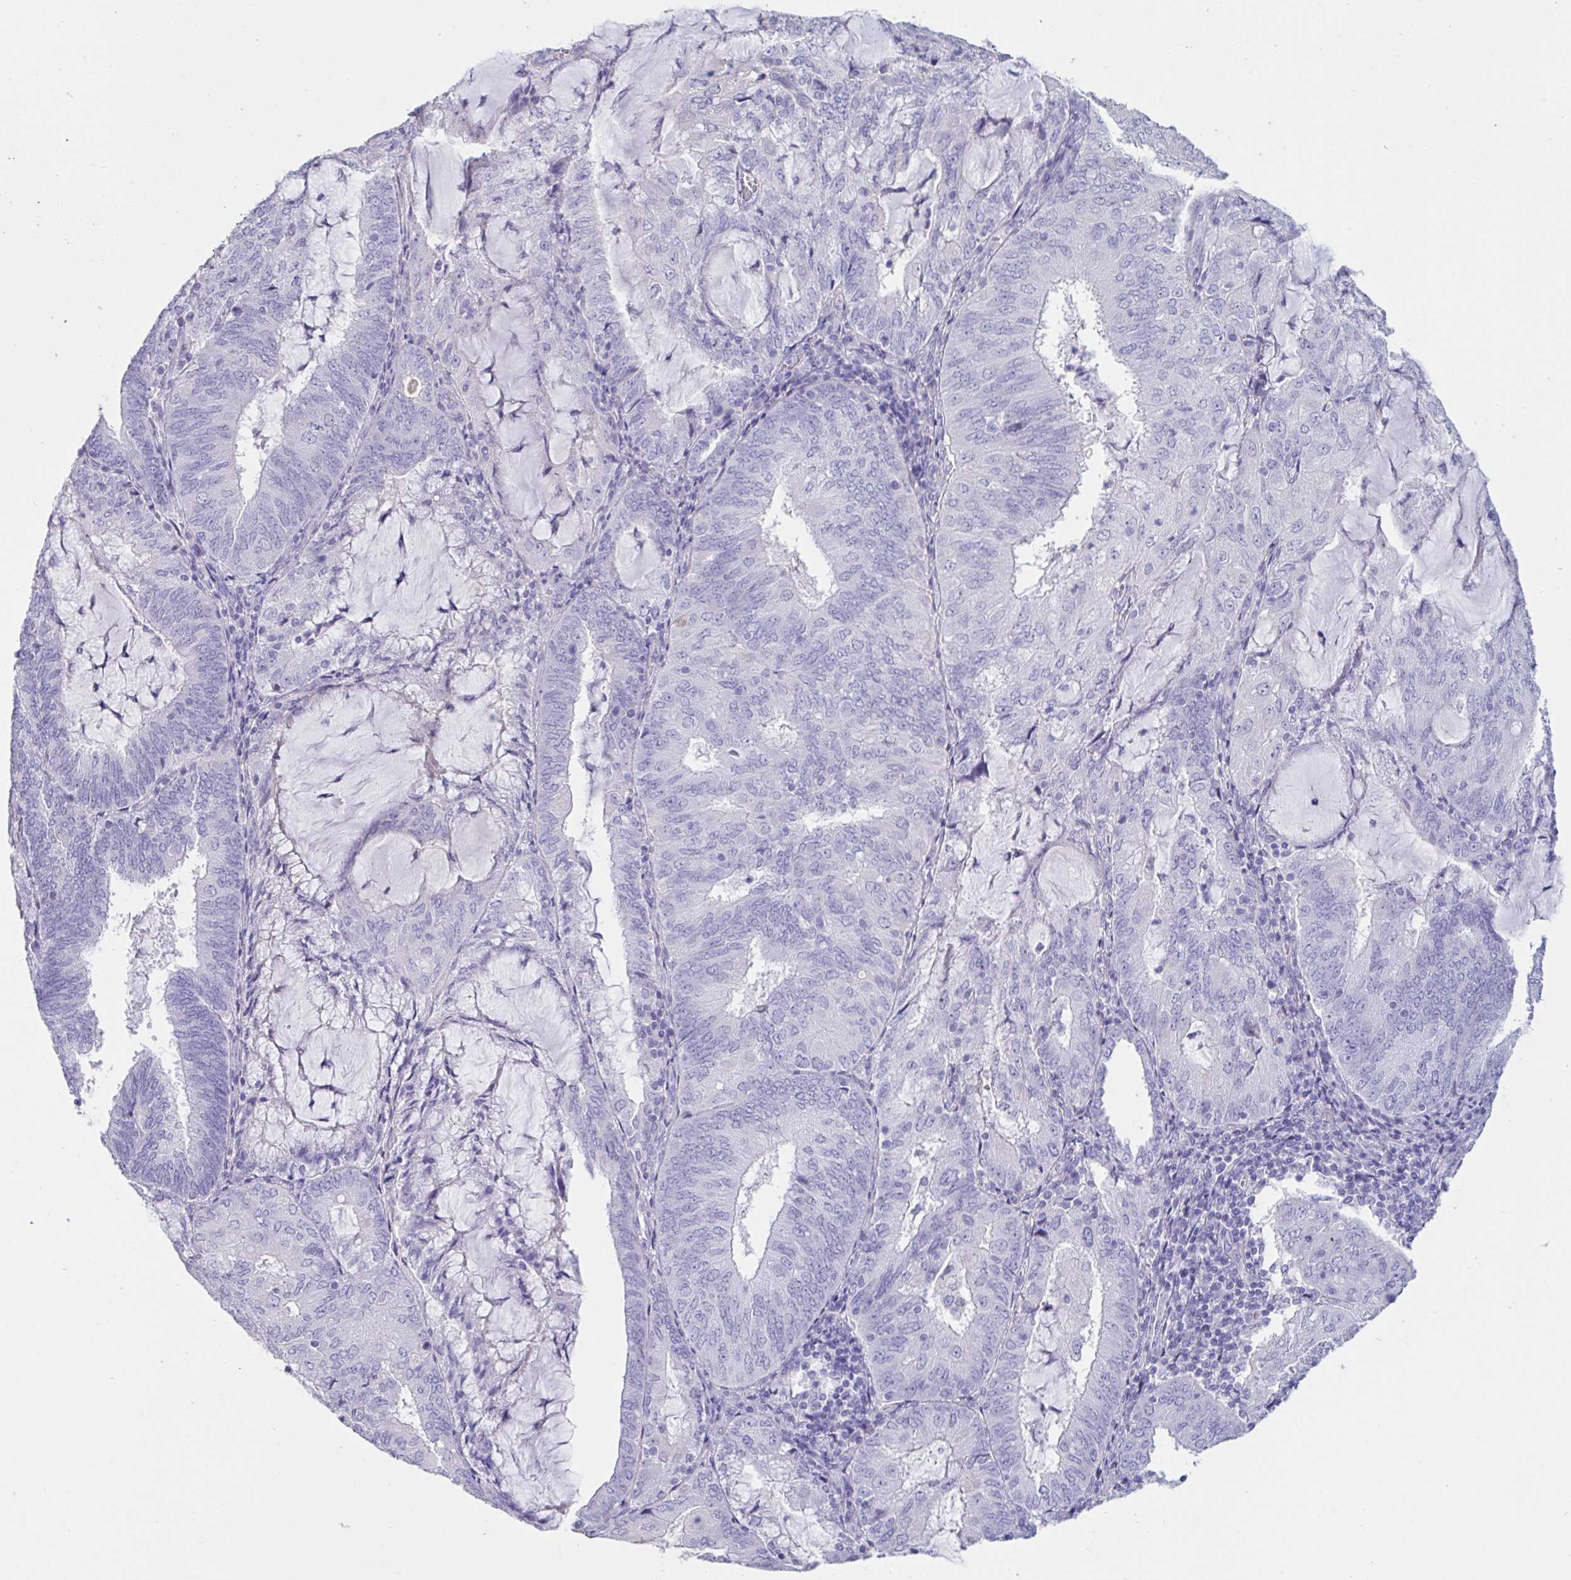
{"staining": {"intensity": "negative", "quantity": "none", "location": "none"}, "tissue": "endometrial cancer", "cell_type": "Tumor cells", "image_type": "cancer", "snomed": [{"axis": "morphology", "description": "Adenocarcinoma, NOS"}, {"axis": "topography", "description": "Endometrium"}], "caption": "Tumor cells show no significant expression in adenocarcinoma (endometrial).", "gene": "TNNC1", "patient": {"sex": "female", "age": 81}}